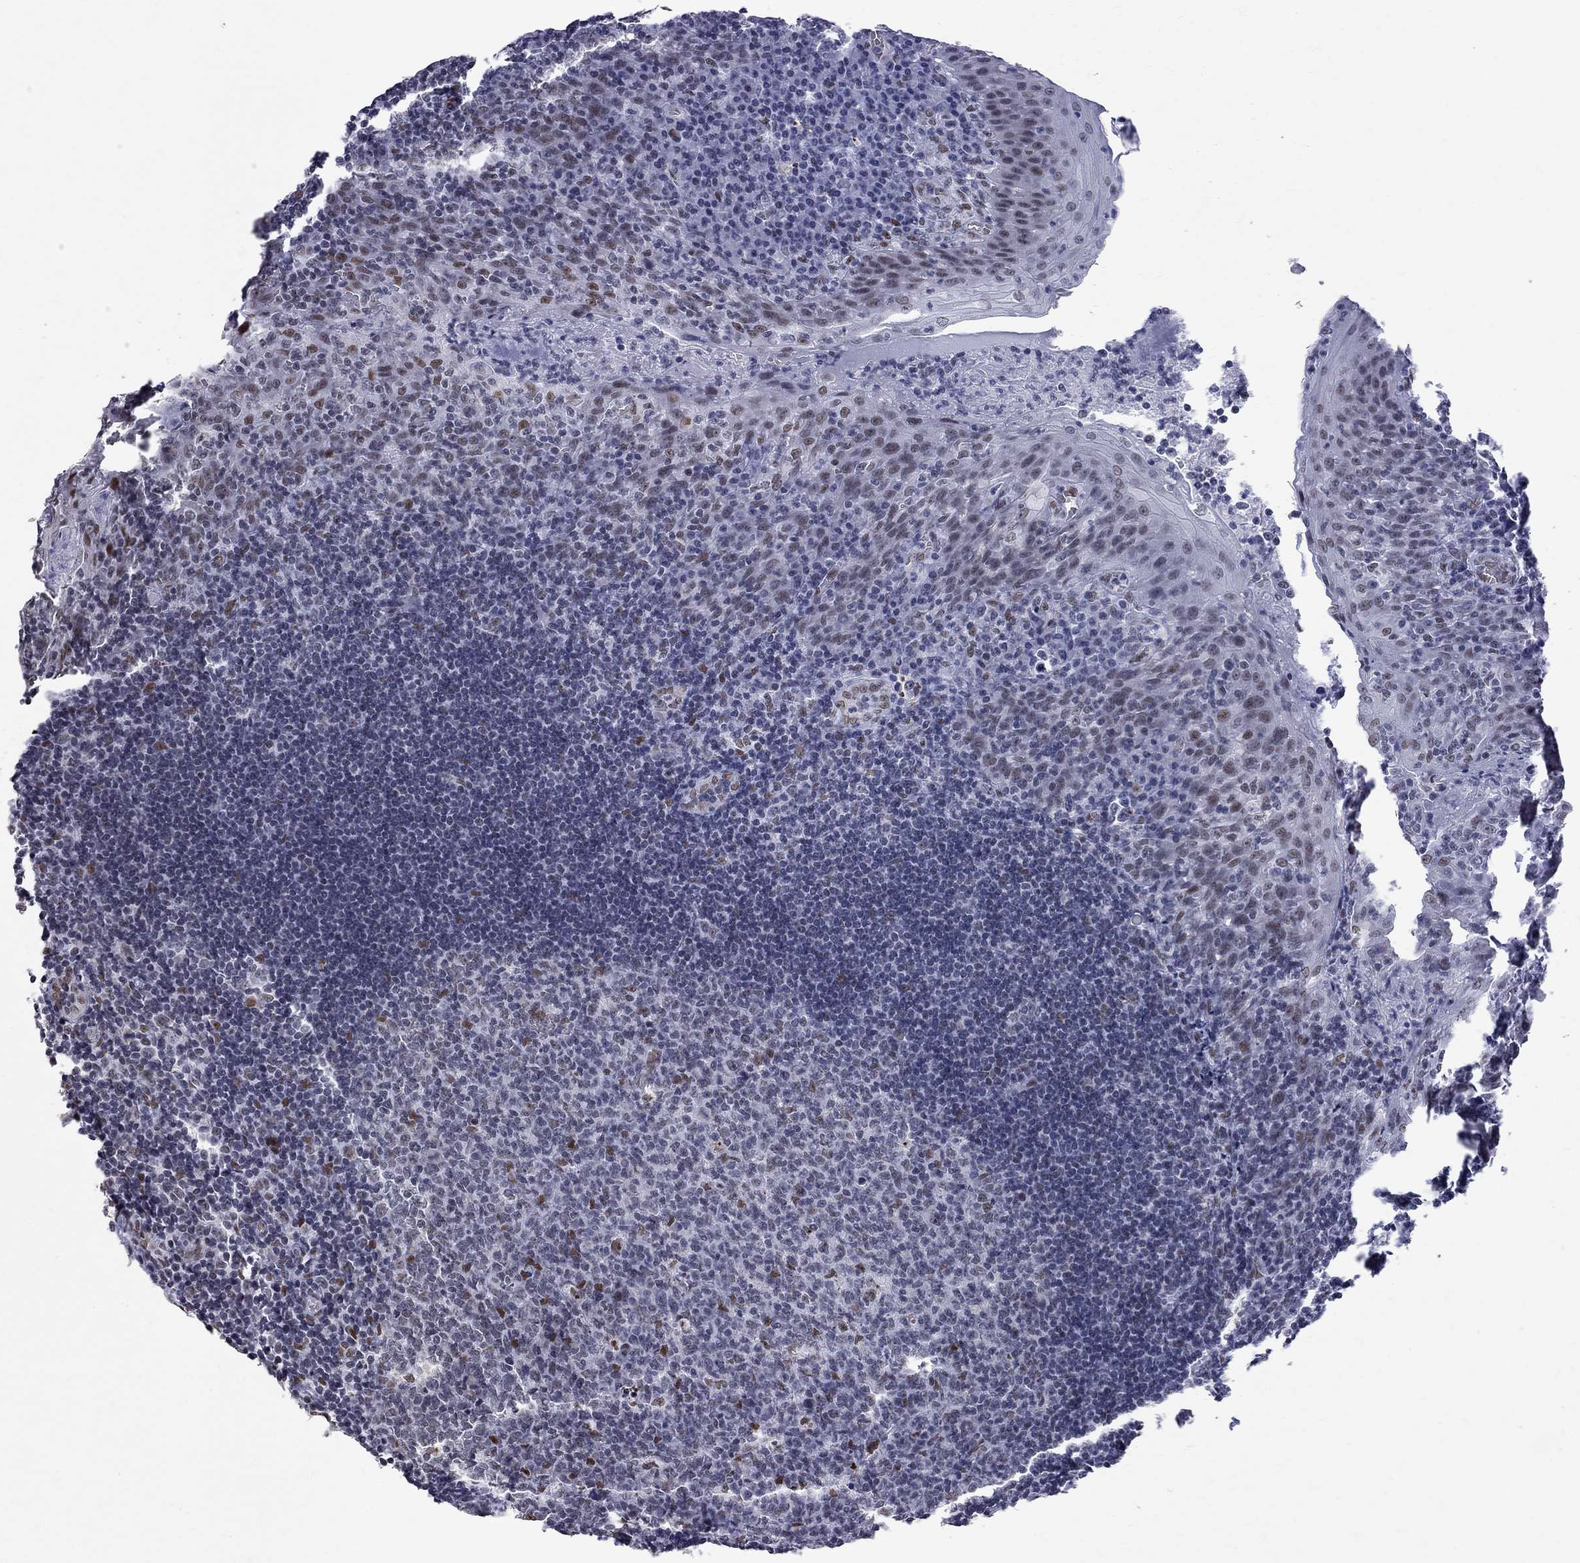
{"staining": {"intensity": "moderate", "quantity": "<25%", "location": "nuclear"}, "tissue": "tonsil", "cell_type": "Germinal center cells", "image_type": "normal", "snomed": [{"axis": "morphology", "description": "Normal tissue, NOS"}, {"axis": "topography", "description": "Tonsil"}], "caption": "Benign tonsil was stained to show a protein in brown. There is low levels of moderate nuclear staining in approximately <25% of germinal center cells.", "gene": "ZBTB47", "patient": {"sex": "male", "age": 17}}